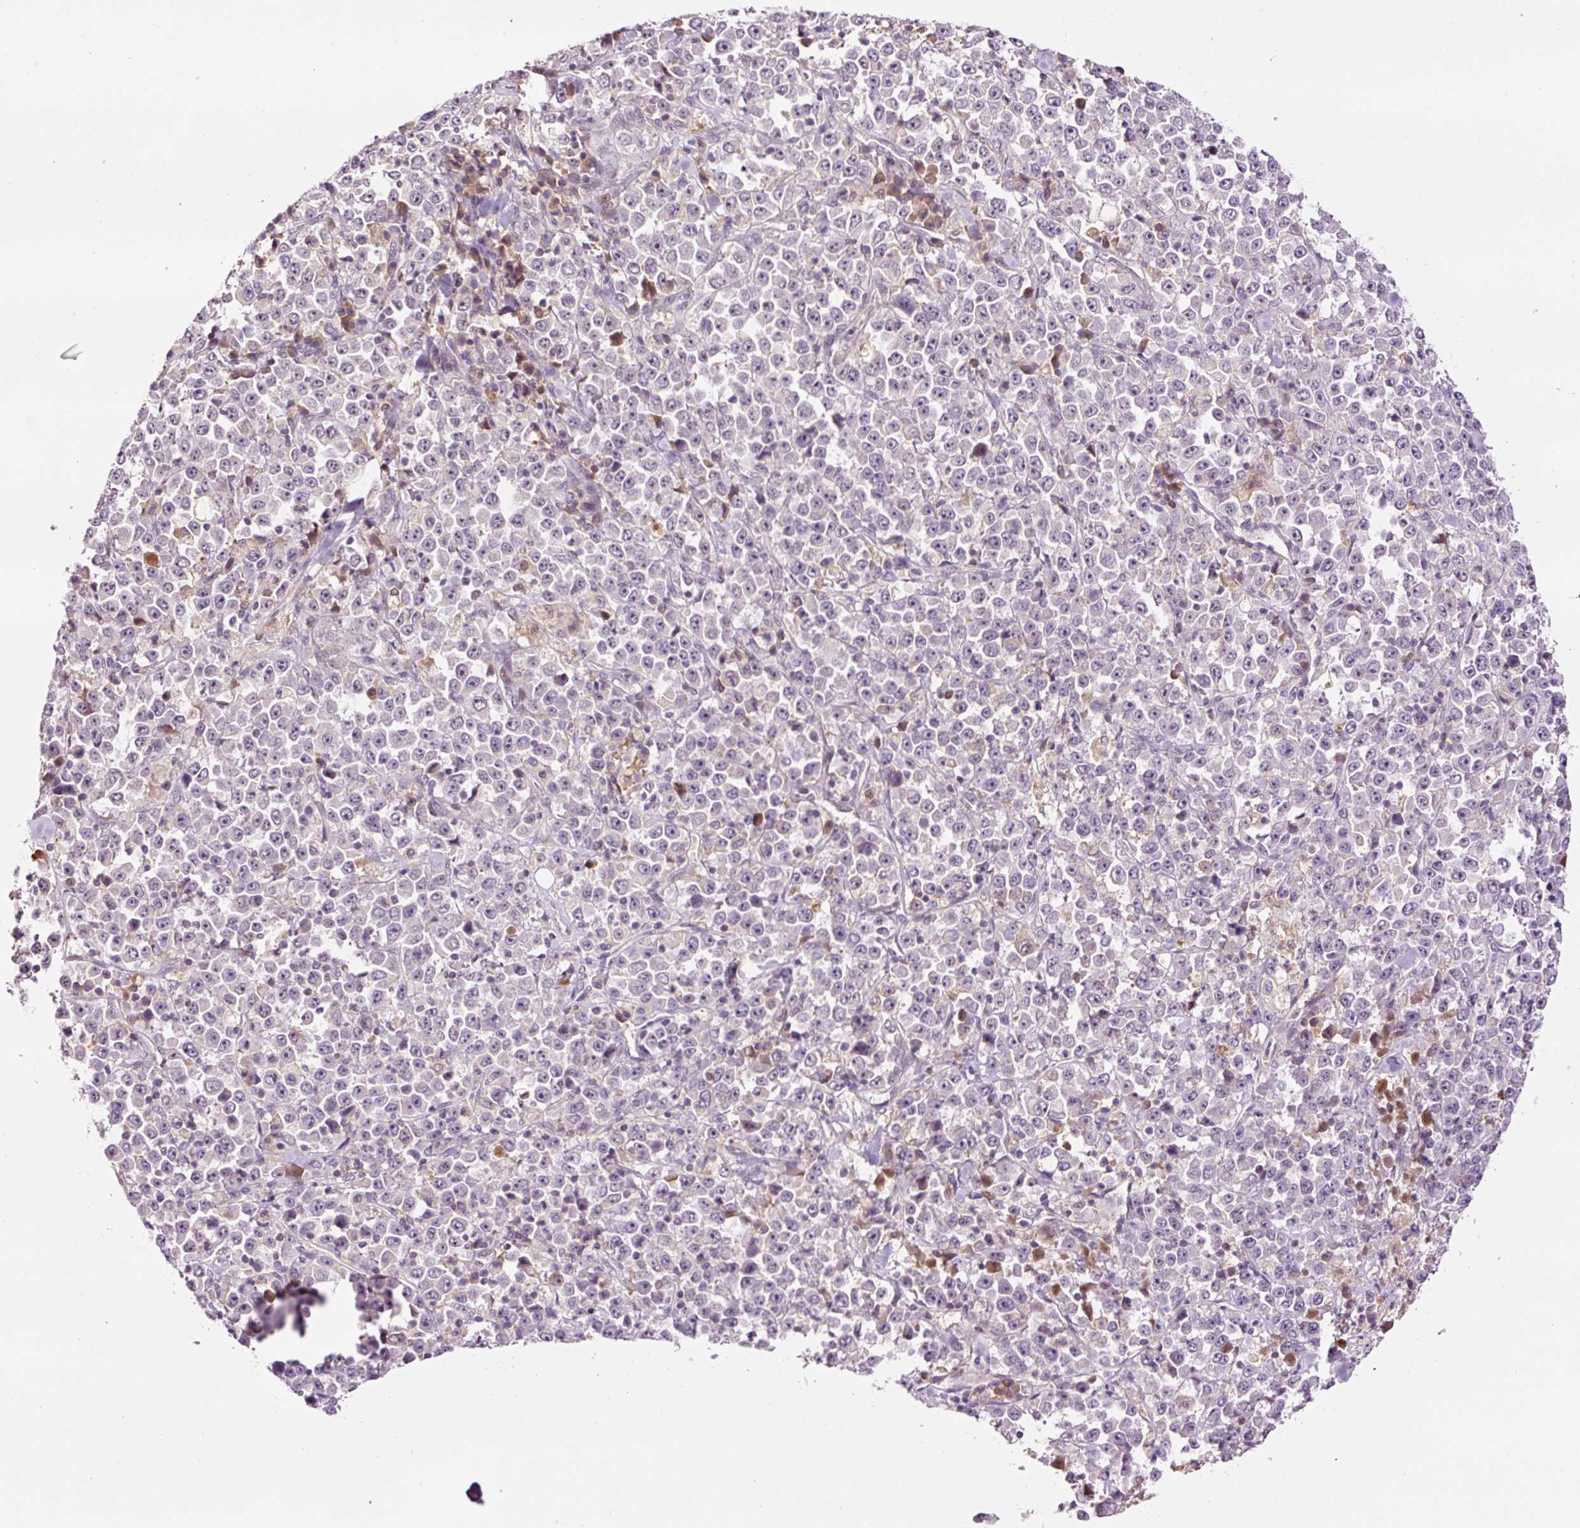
{"staining": {"intensity": "negative", "quantity": "none", "location": "none"}, "tissue": "stomach cancer", "cell_type": "Tumor cells", "image_type": "cancer", "snomed": [{"axis": "morphology", "description": "Normal tissue, NOS"}, {"axis": "morphology", "description": "Adenocarcinoma, NOS"}, {"axis": "topography", "description": "Stomach, upper"}, {"axis": "topography", "description": "Stomach"}], "caption": "Stomach adenocarcinoma stained for a protein using immunohistochemistry (IHC) demonstrates no positivity tumor cells.", "gene": "DPPA4", "patient": {"sex": "male", "age": 59}}